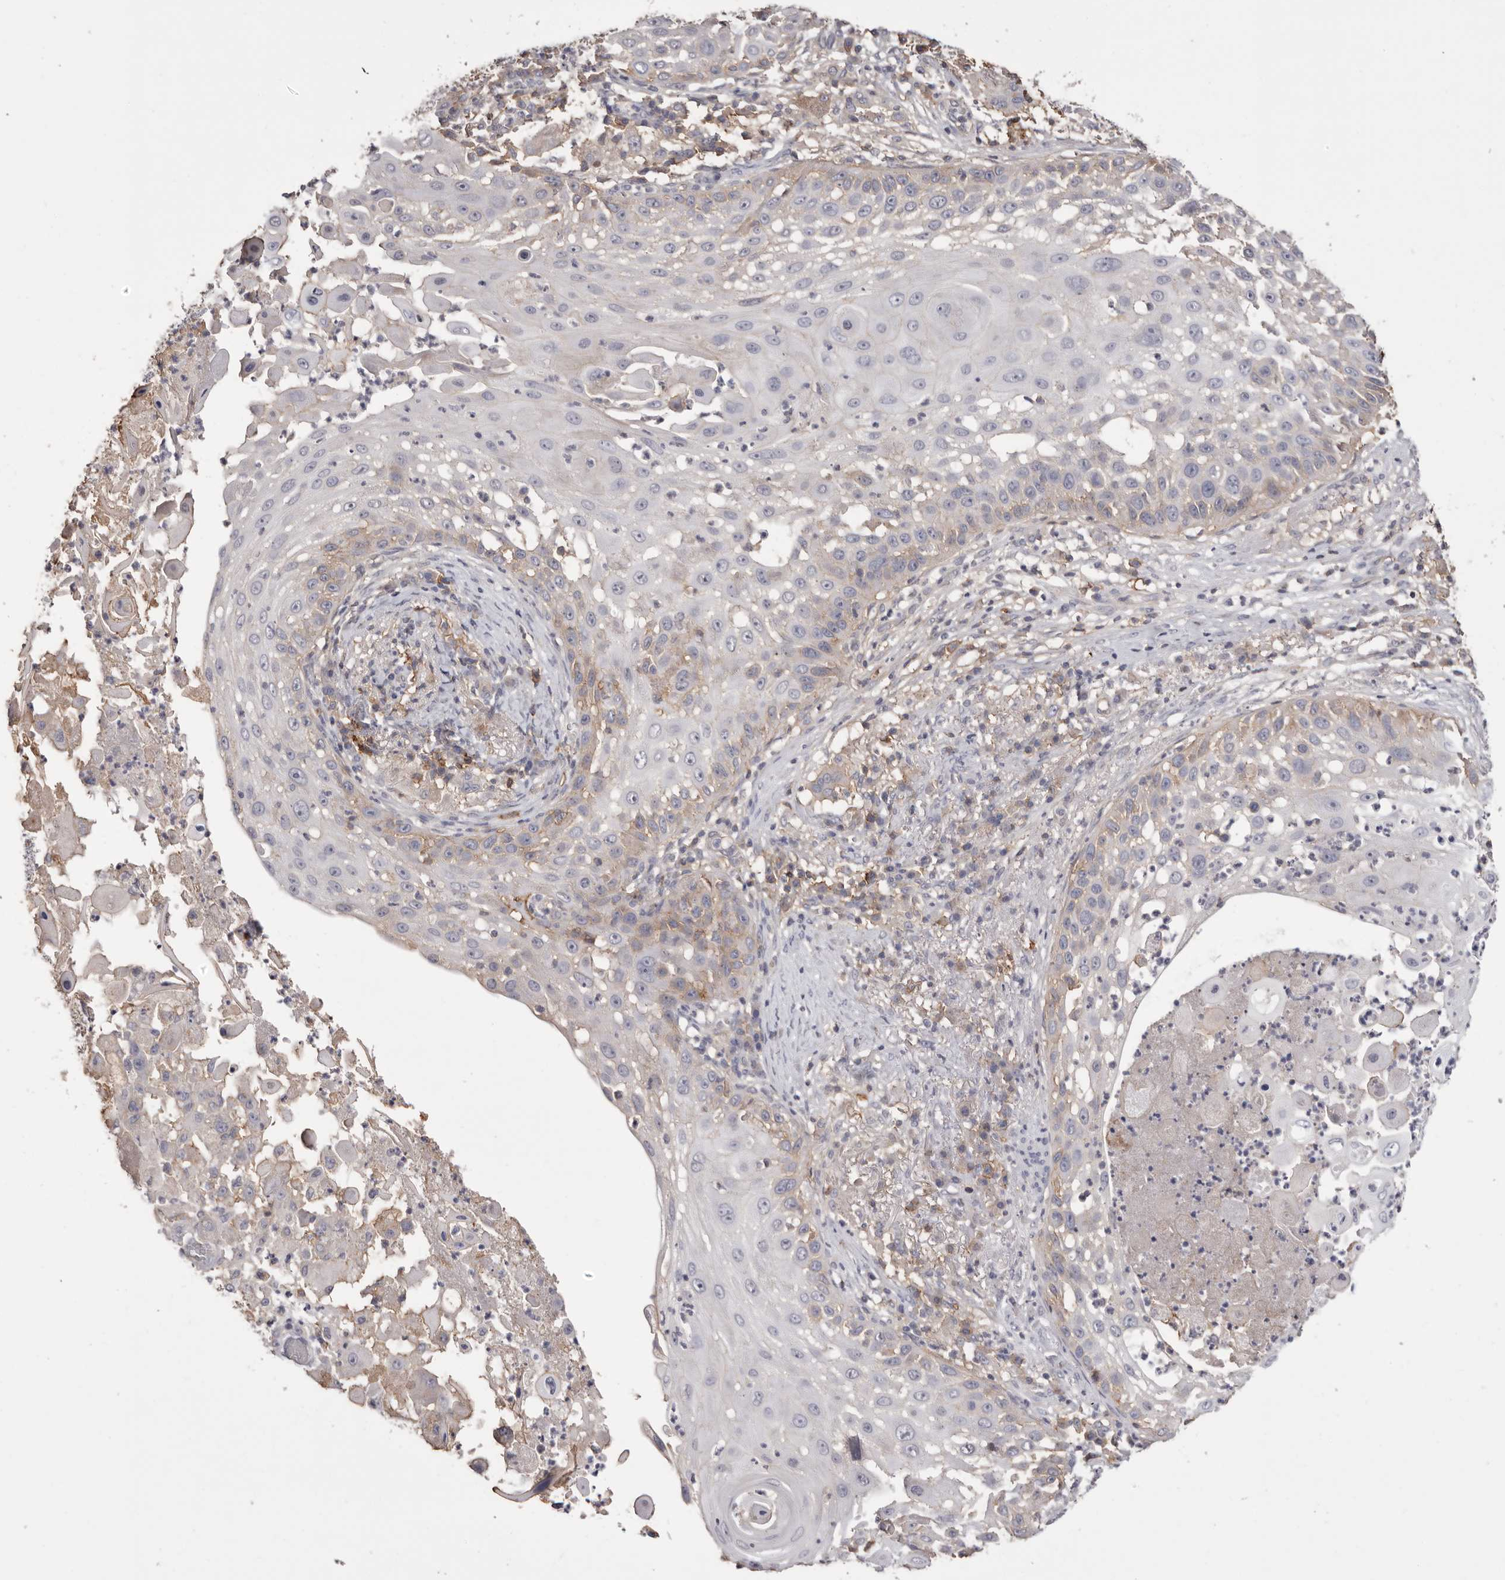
{"staining": {"intensity": "weak", "quantity": "25%-75%", "location": "cytoplasmic/membranous"}, "tissue": "skin cancer", "cell_type": "Tumor cells", "image_type": "cancer", "snomed": [{"axis": "morphology", "description": "Squamous cell carcinoma, NOS"}, {"axis": "topography", "description": "Skin"}], "caption": "Immunohistochemistry (IHC) (DAB) staining of skin cancer (squamous cell carcinoma) exhibits weak cytoplasmic/membranous protein staining in about 25%-75% of tumor cells.", "gene": "MMACHC", "patient": {"sex": "female", "age": 44}}